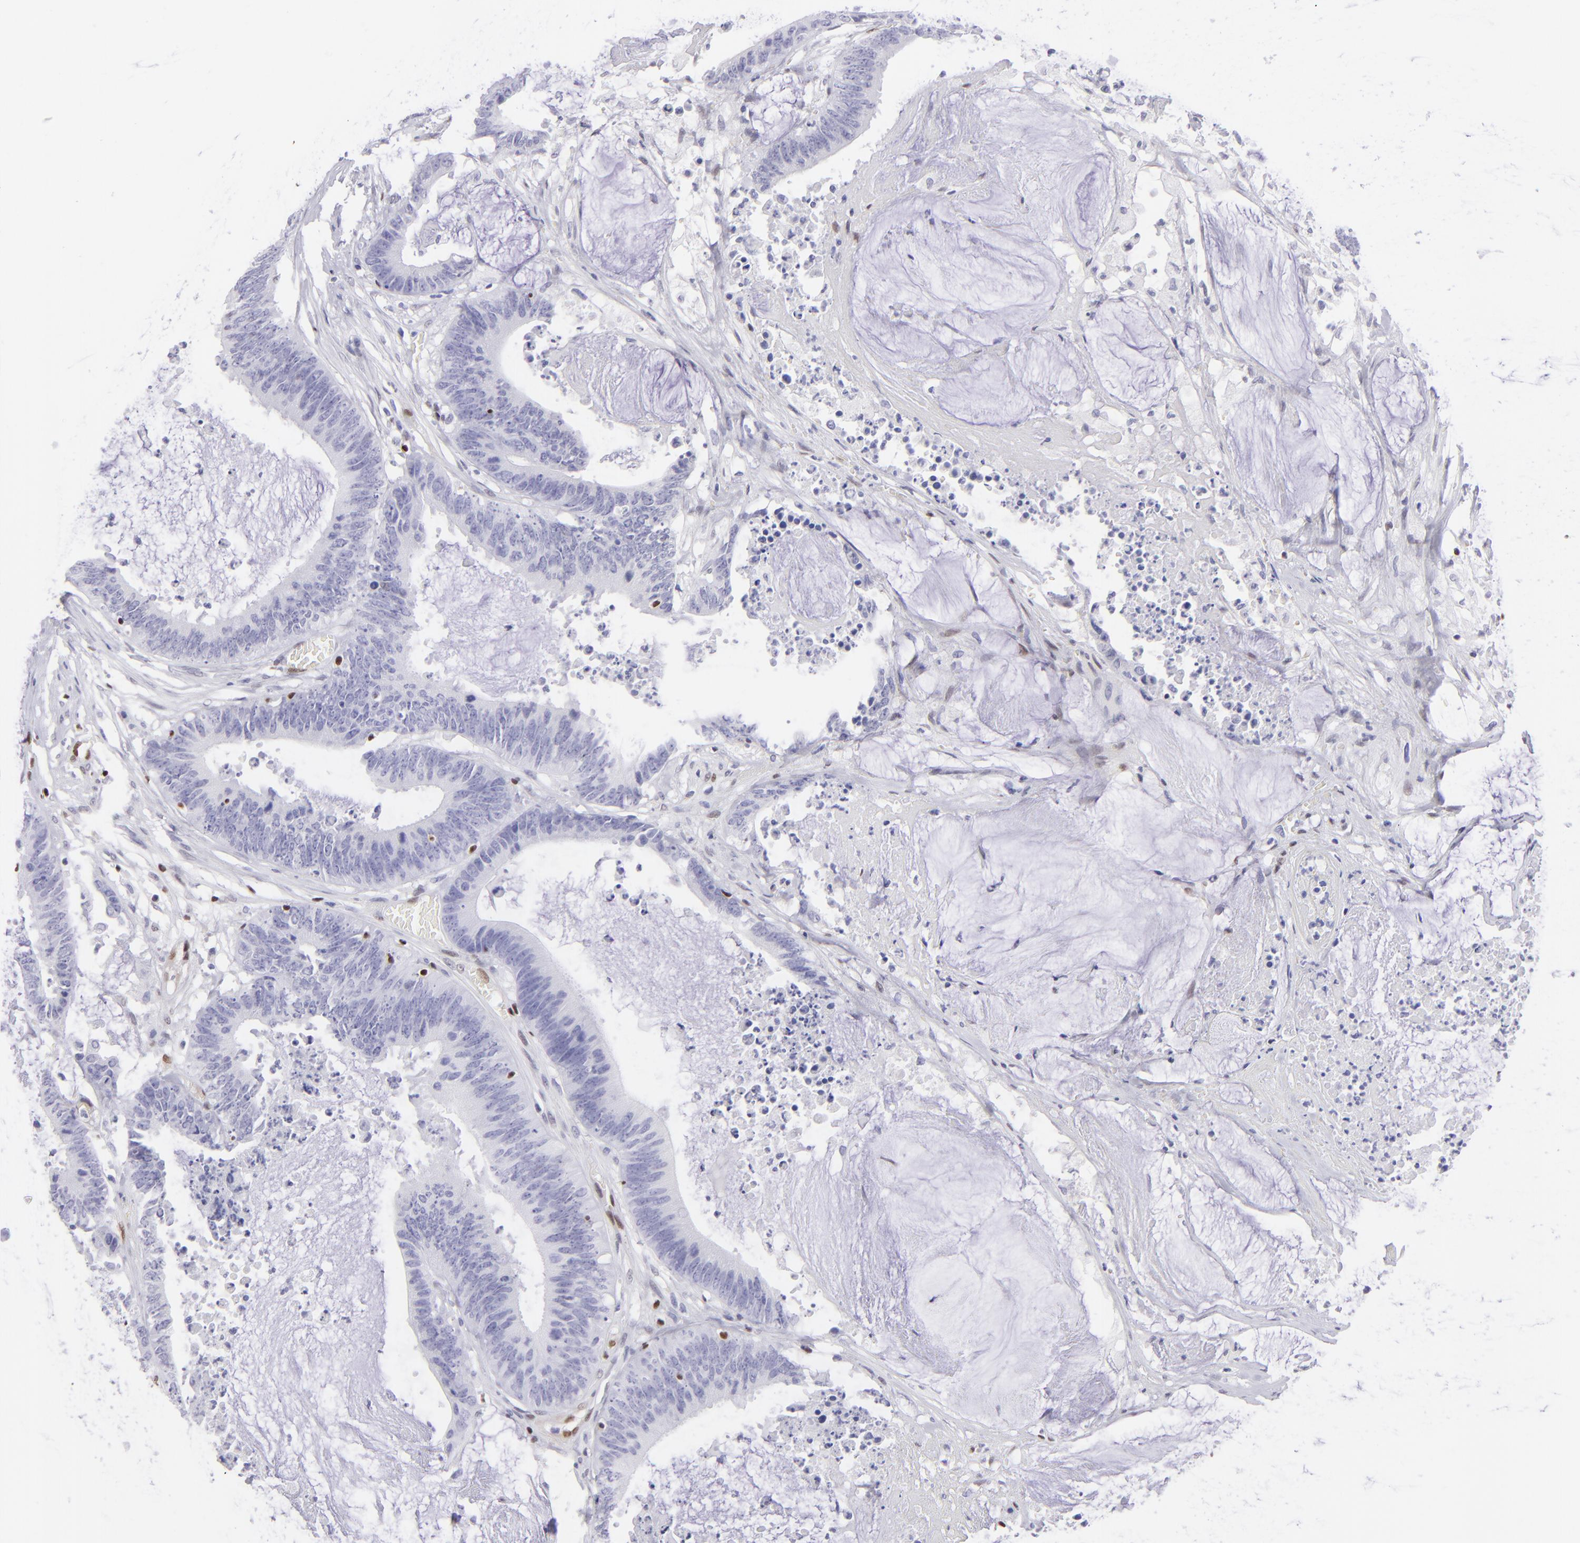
{"staining": {"intensity": "negative", "quantity": "none", "location": "none"}, "tissue": "colorectal cancer", "cell_type": "Tumor cells", "image_type": "cancer", "snomed": [{"axis": "morphology", "description": "Adenocarcinoma, NOS"}, {"axis": "topography", "description": "Rectum"}], "caption": "IHC photomicrograph of colorectal adenocarcinoma stained for a protein (brown), which displays no staining in tumor cells.", "gene": "ETS1", "patient": {"sex": "female", "age": 66}}